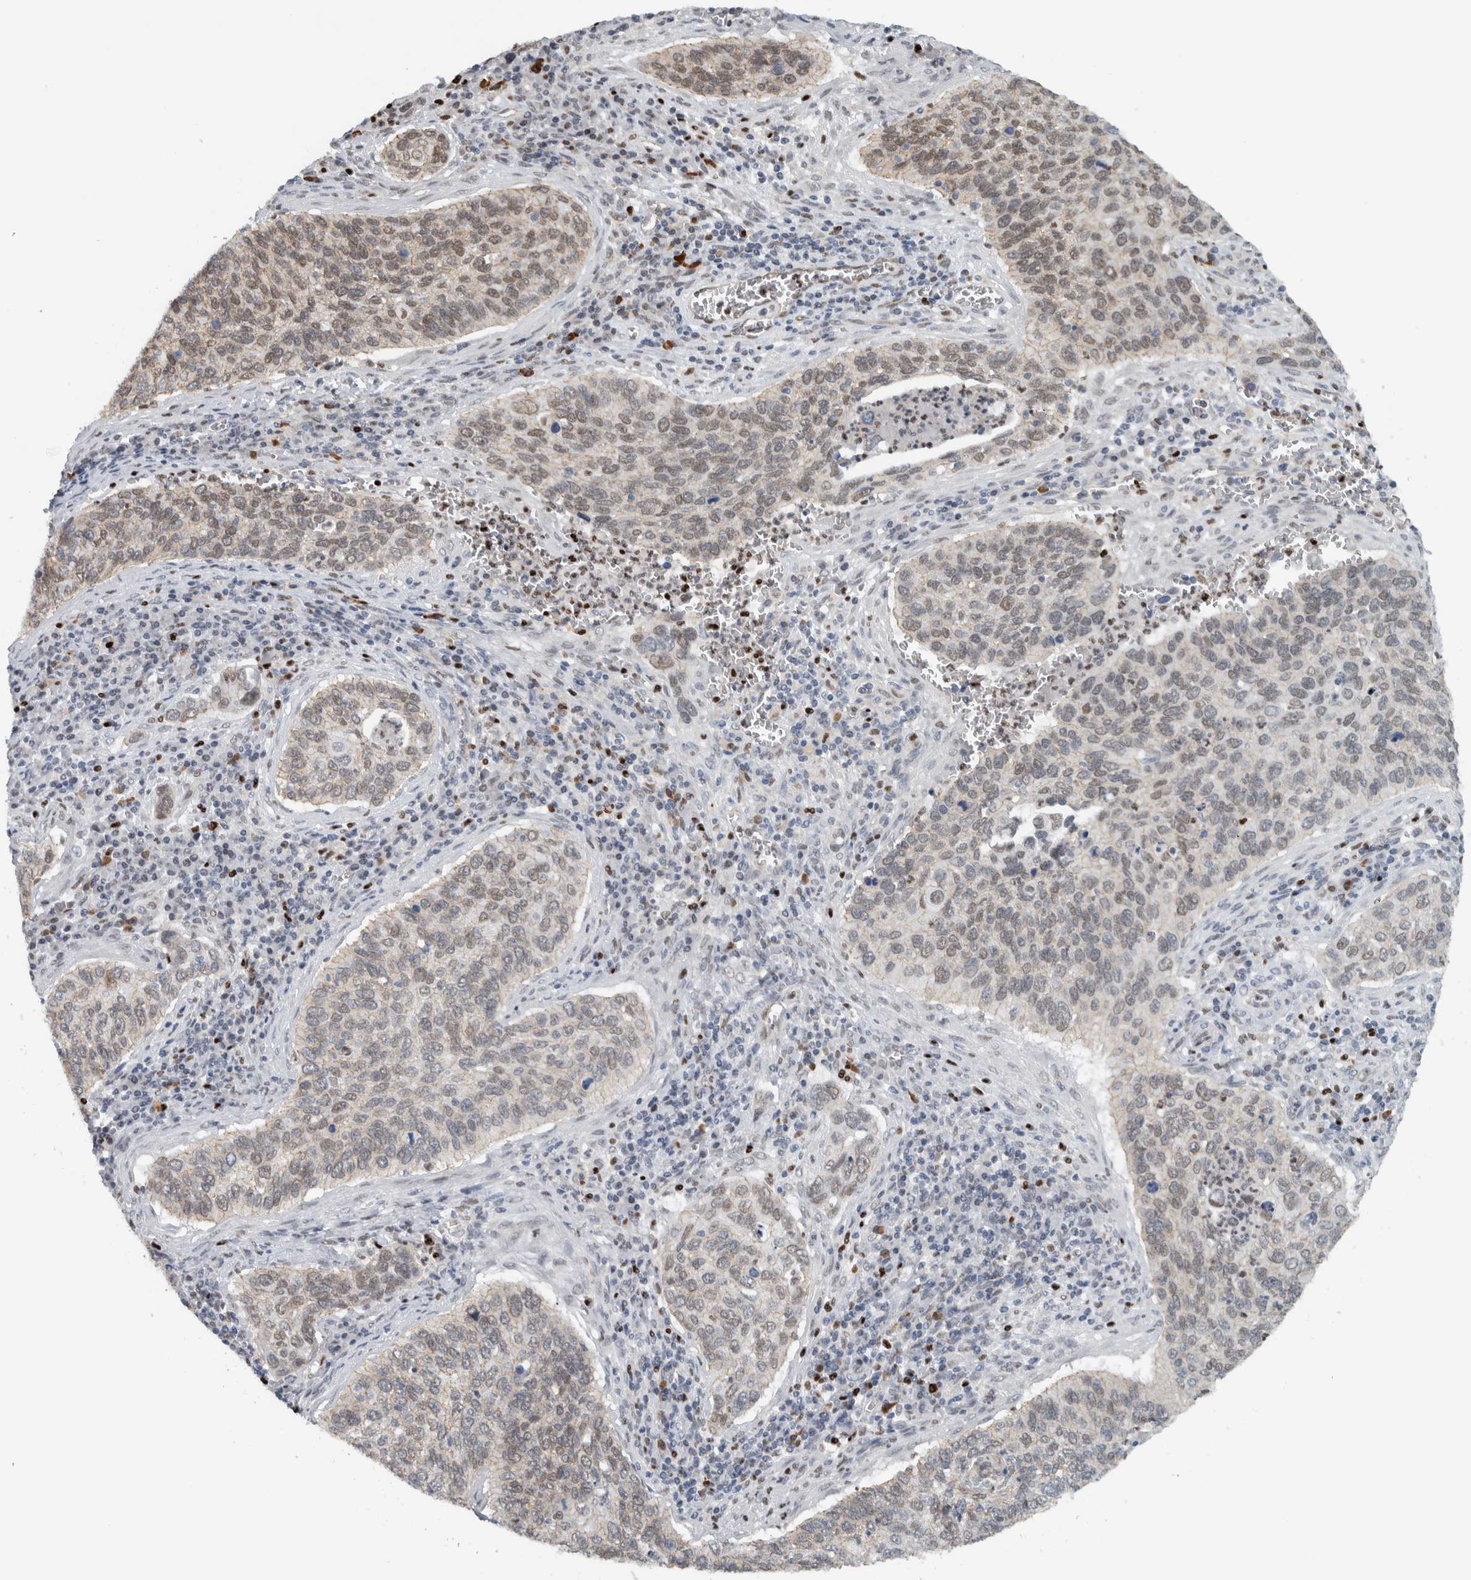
{"staining": {"intensity": "weak", "quantity": ">75%", "location": "nuclear"}, "tissue": "cervical cancer", "cell_type": "Tumor cells", "image_type": "cancer", "snomed": [{"axis": "morphology", "description": "Squamous cell carcinoma, NOS"}, {"axis": "topography", "description": "Cervix"}], "caption": "Immunohistochemistry of cervical cancer displays low levels of weak nuclear staining in approximately >75% of tumor cells.", "gene": "ADPRM", "patient": {"sex": "female", "age": 53}}